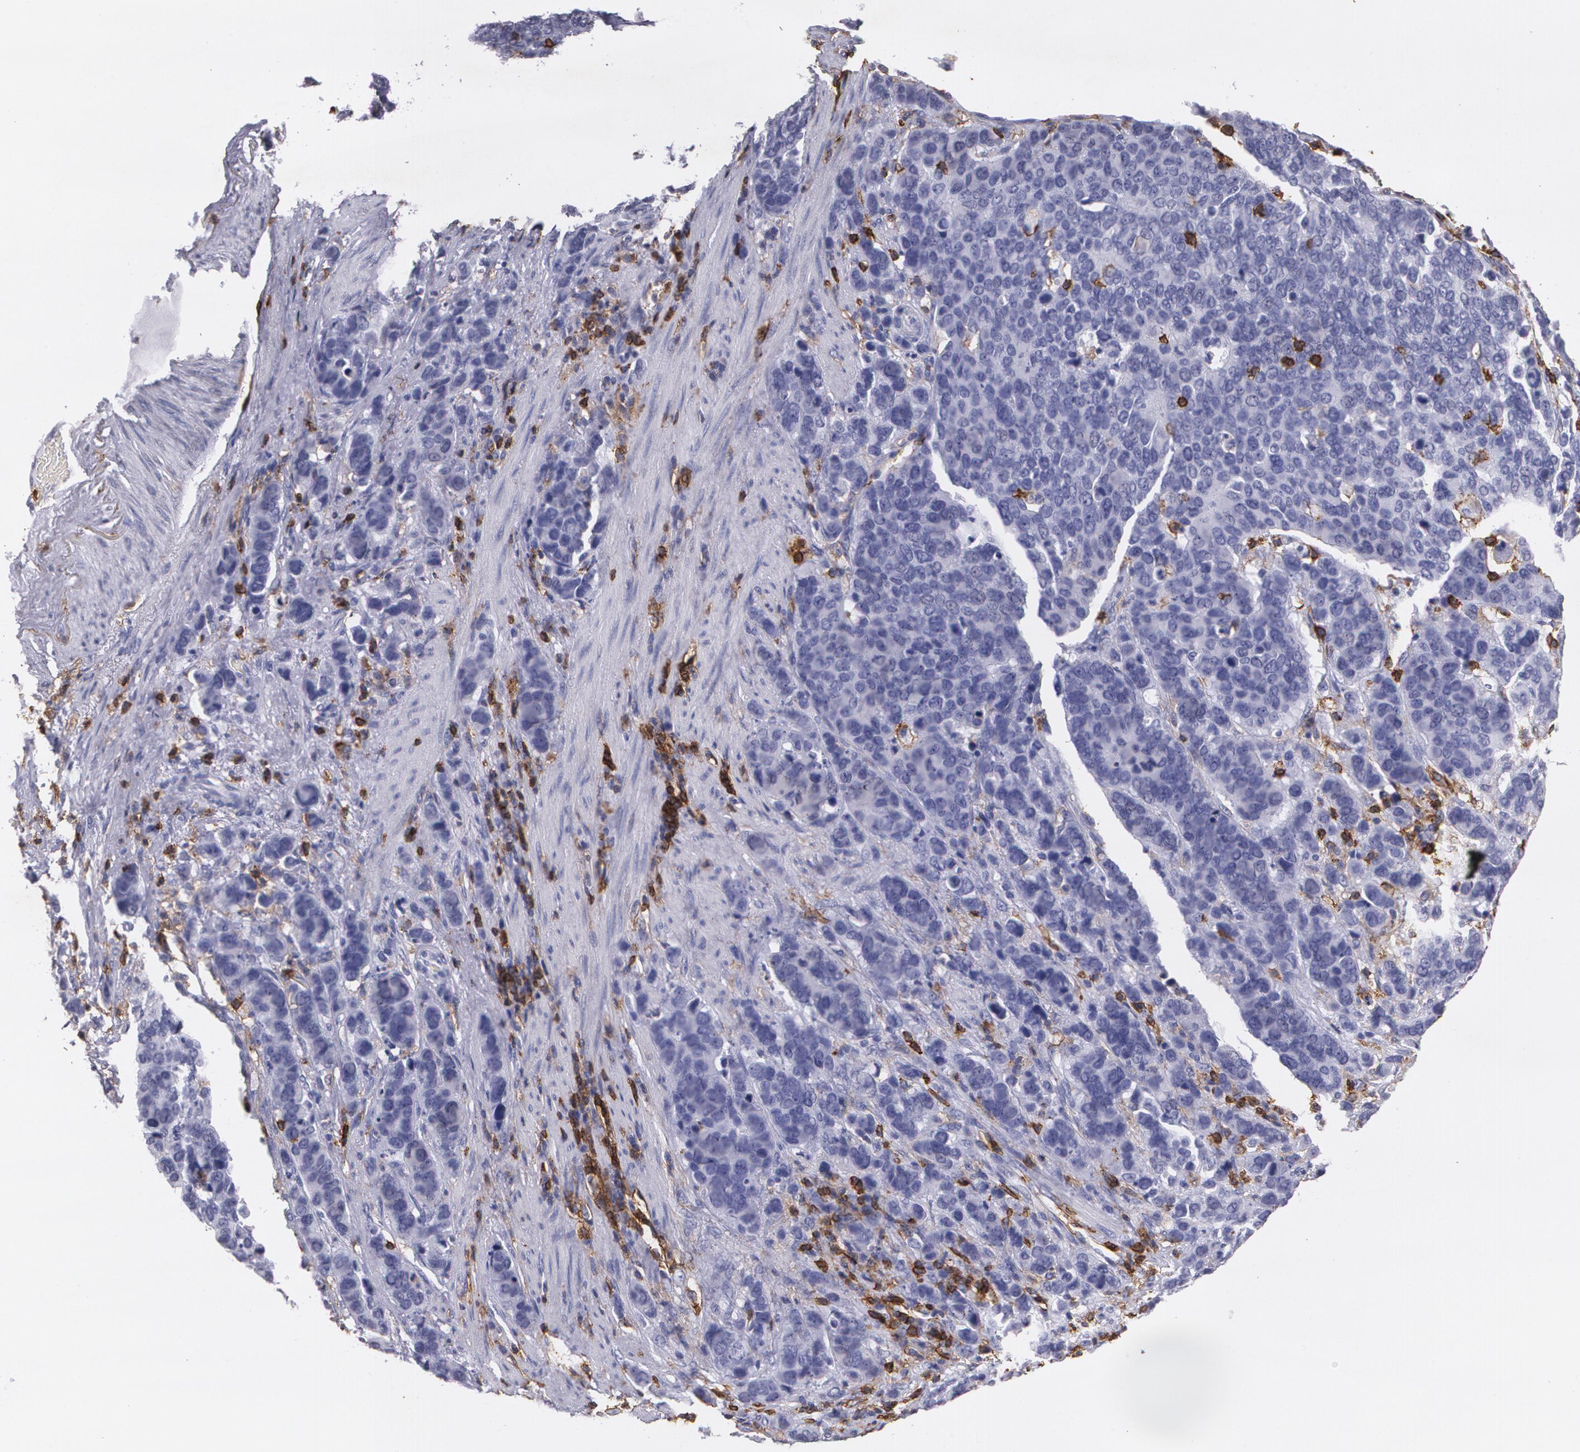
{"staining": {"intensity": "negative", "quantity": "none", "location": "none"}, "tissue": "stomach cancer", "cell_type": "Tumor cells", "image_type": "cancer", "snomed": [{"axis": "morphology", "description": "Adenocarcinoma, NOS"}, {"axis": "topography", "description": "Stomach, upper"}], "caption": "This is an IHC photomicrograph of human adenocarcinoma (stomach). There is no staining in tumor cells.", "gene": "PTPRC", "patient": {"sex": "male", "age": 71}}